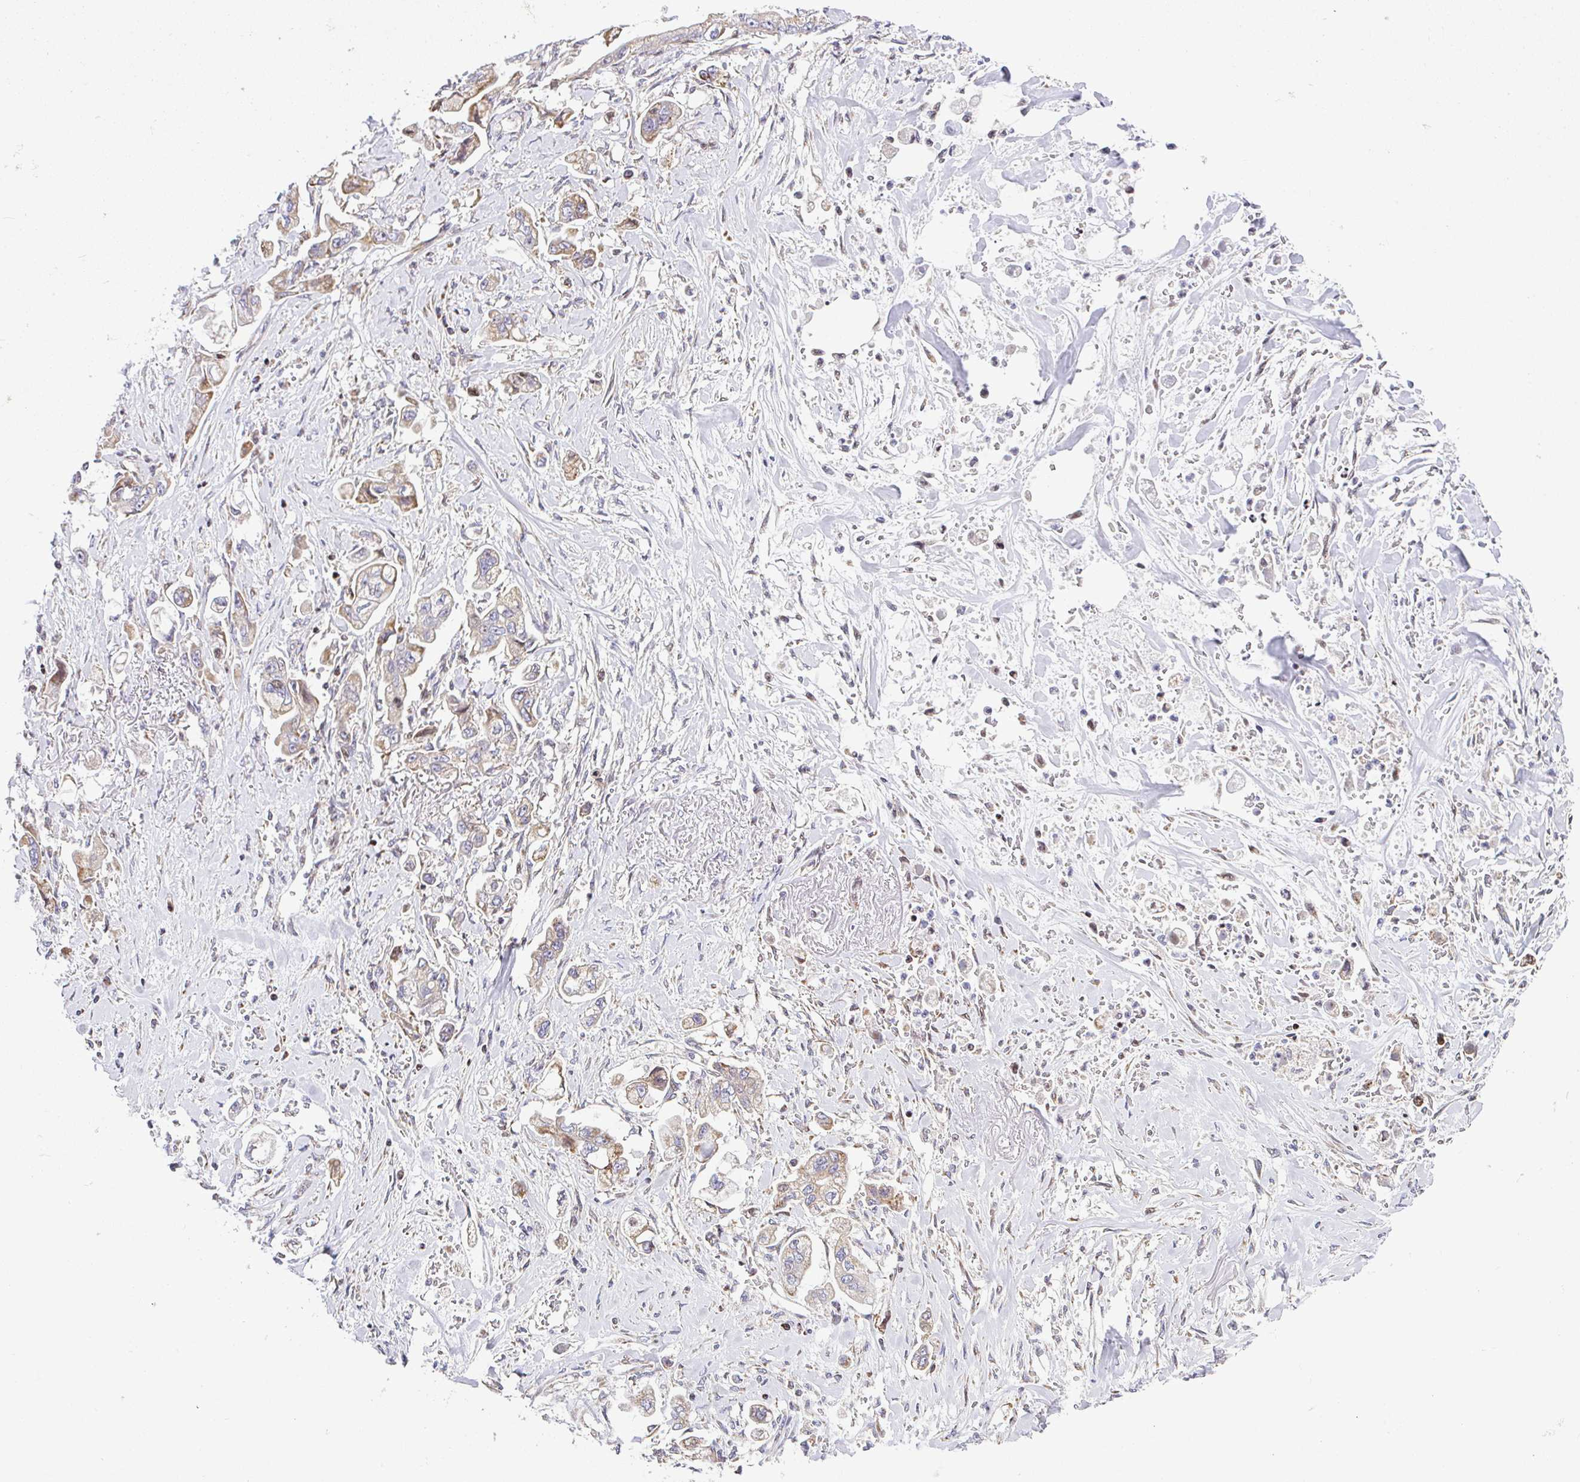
{"staining": {"intensity": "moderate", "quantity": "25%-75%", "location": "cytoplasmic/membranous"}, "tissue": "stomach cancer", "cell_type": "Tumor cells", "image_type": "cancer", "snomed": [{"axis": "morphology", "description": "Adenocarcinoma, NOS"}, {"axis": "topography", "description": "Stomach"}], "caption": "Stomach adenocarcinoma stained for a protein displays moderate cytoplasmic/membranous positivity in tumor cells.", "gene": "FIGNL1", "patient": {"sex": "male", "age": 62}}